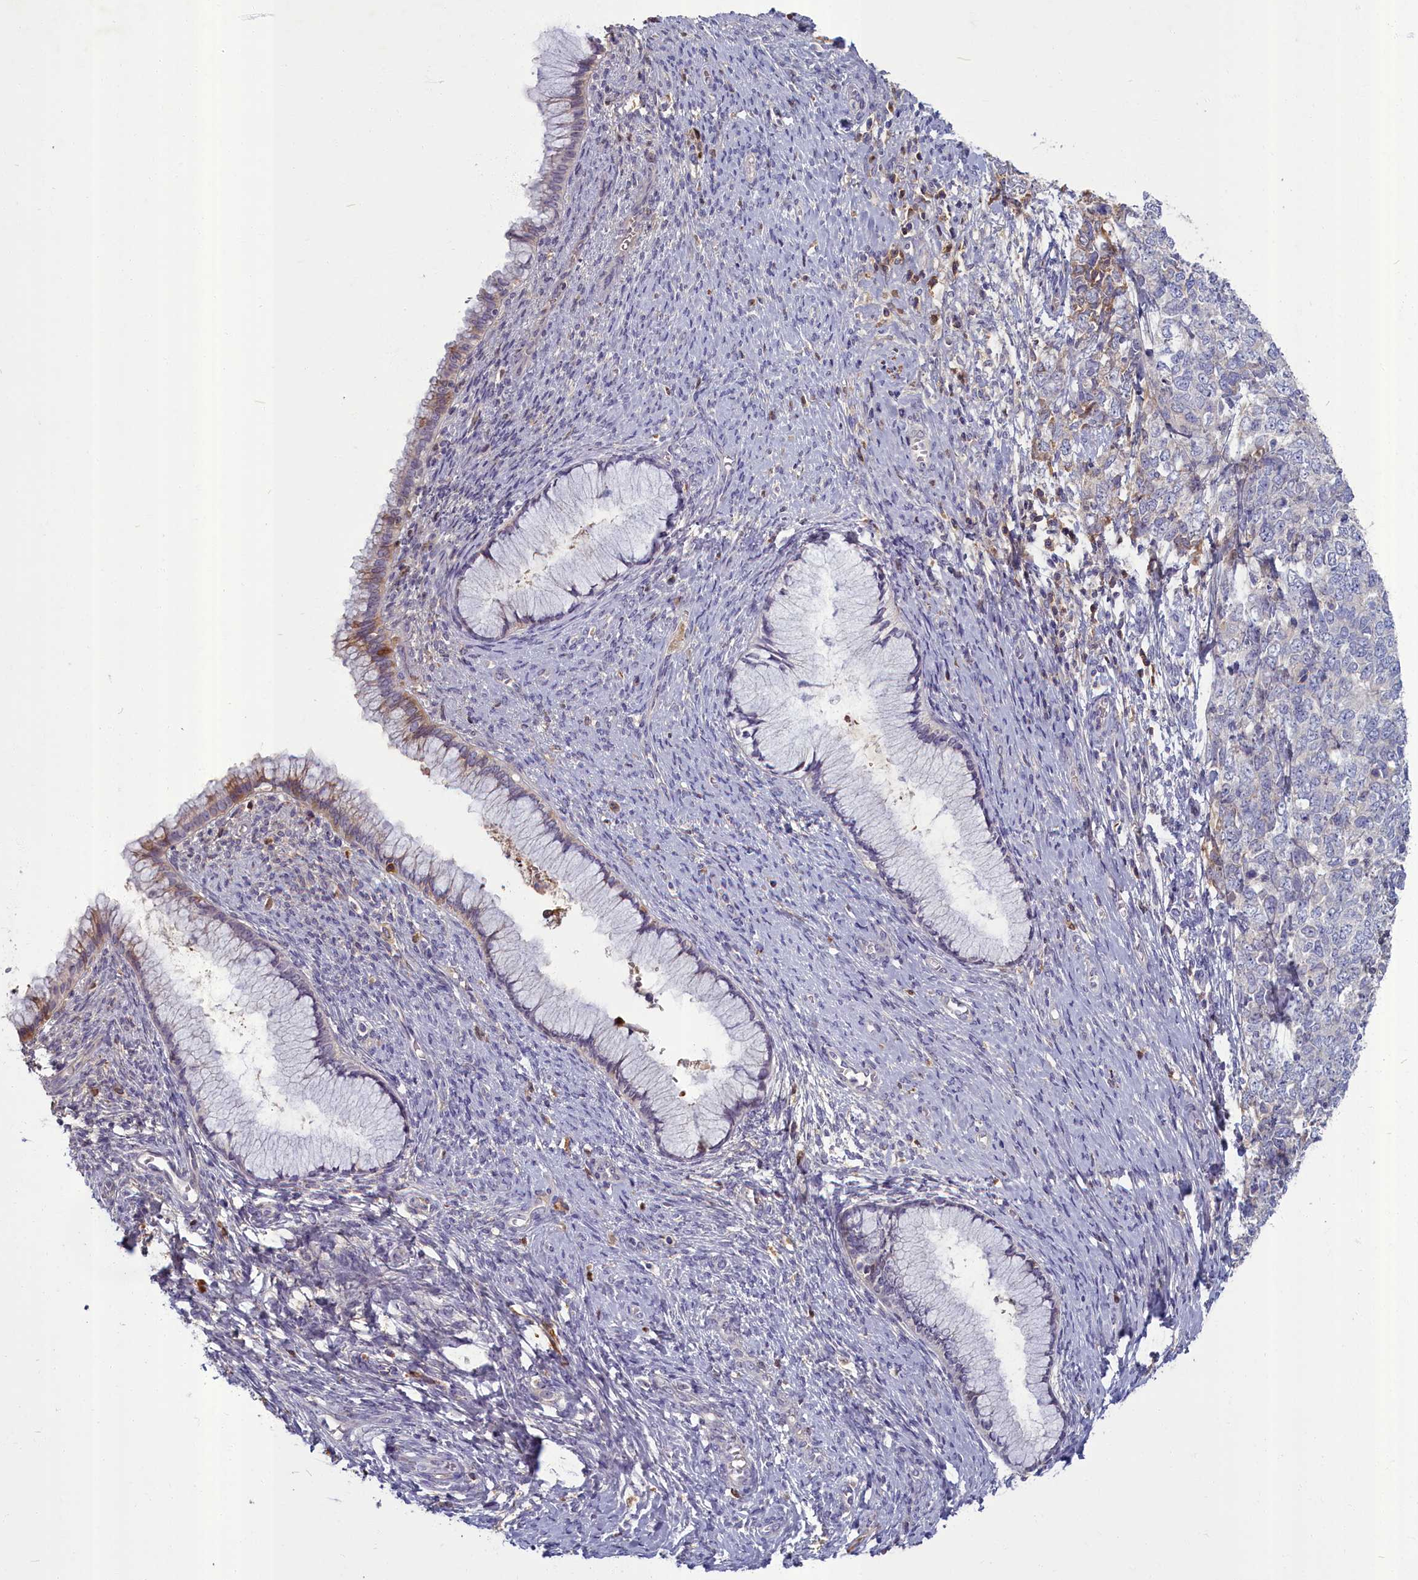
{"staining": {"intensity": "weak", "quantity": "<25%", "location": "cytoplasmic/membranous"}, "tissue": "cervical cancer", "cell_type": "Tumor cells", "image_type": "cancer", "snomed": [{"axis": "morphology", "description": "Squamous cell carcinoma, NOS"}, {"axis": "topography", "description": "Cervix"}], "caption": "This image is of cervical cancer stained with immunohistochemistry (IHC) to label a protein in brown with the nuclei are counter-stained blue. There is no positivity in tumor cells.", "gene": "SV2C", "patient": {"sex": "female", "age": 63}}